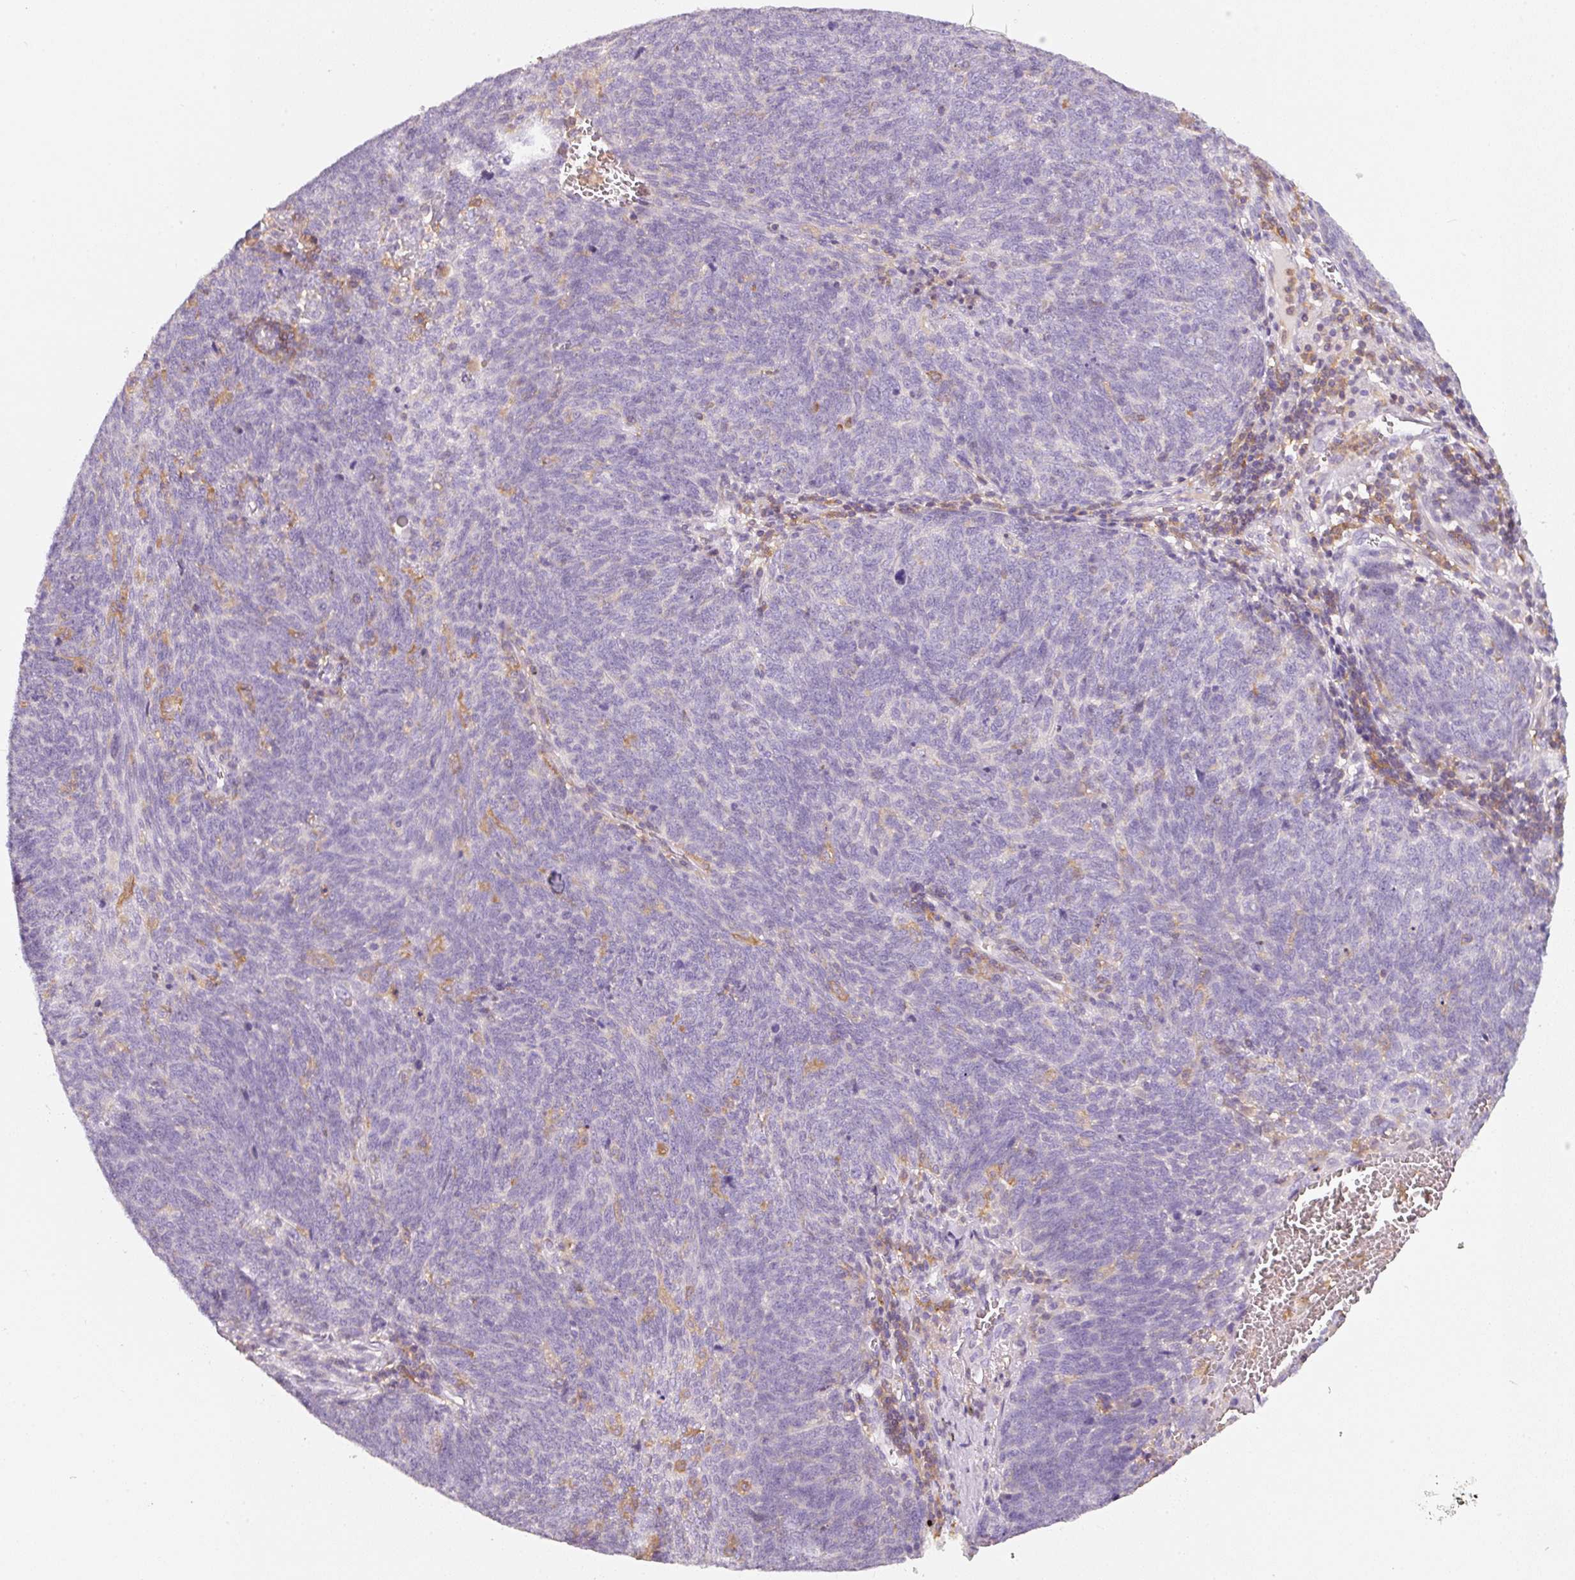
{"staining": {"intensity": "negative", "quantity": "none", "location": "none"}, "tissue": "lung cancer", "cell_type": "Tumor cells", "image_type": "cancer", "snomed": [{"axis": "morphology", "description": "Squamous cell carcinoma, NOS"}, {"axis": "topography", "description": "Lung"}], "caption": "Protein analysis of lung squamous cell carcinoma shows no significant expression in tumor cells.", "gene": "IQGAP2", "patient": {"sex": "female", "age": 72}}